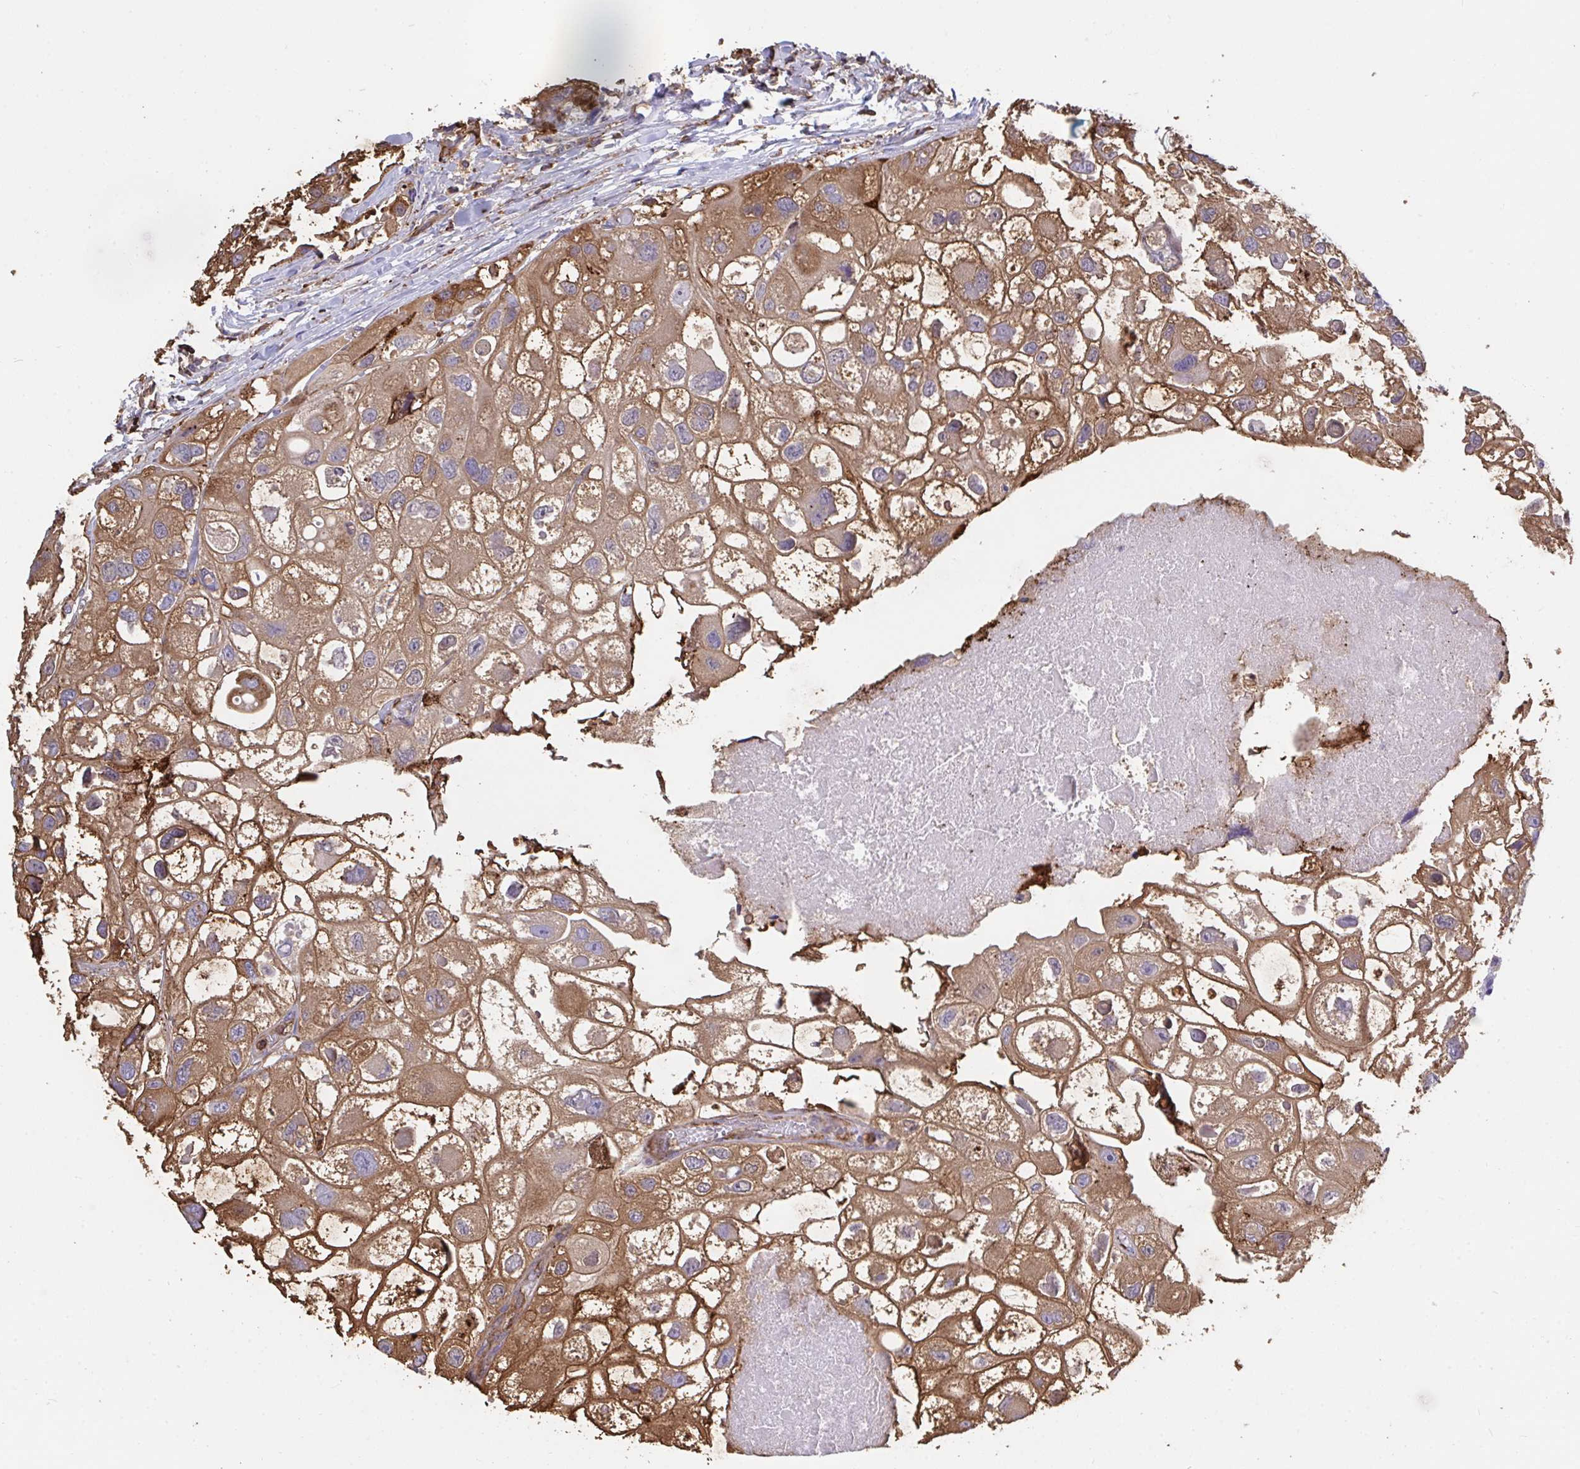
{"staining": {"intensity": "strong", "quantity": "25%-75%", "location": "cytoplasmic/membranous"}, "tissue": "urothelial cancer", "cell_type": "Tumor cells", "image_type": "cancer", "snomed": [{"axis": "morphology", "description": "Urothelial carcinoma, High grade"}, {"axis": "topography", "description": "Urinary bladder"}], "caption": "The histopathology image exhibits a brown stain indicating the presence of a protein in the cytoplasmic/membranous of tumor cells in urothelial cancer.", "gene": "CFL1", "patient": {"sex": "female", "age": 64}}